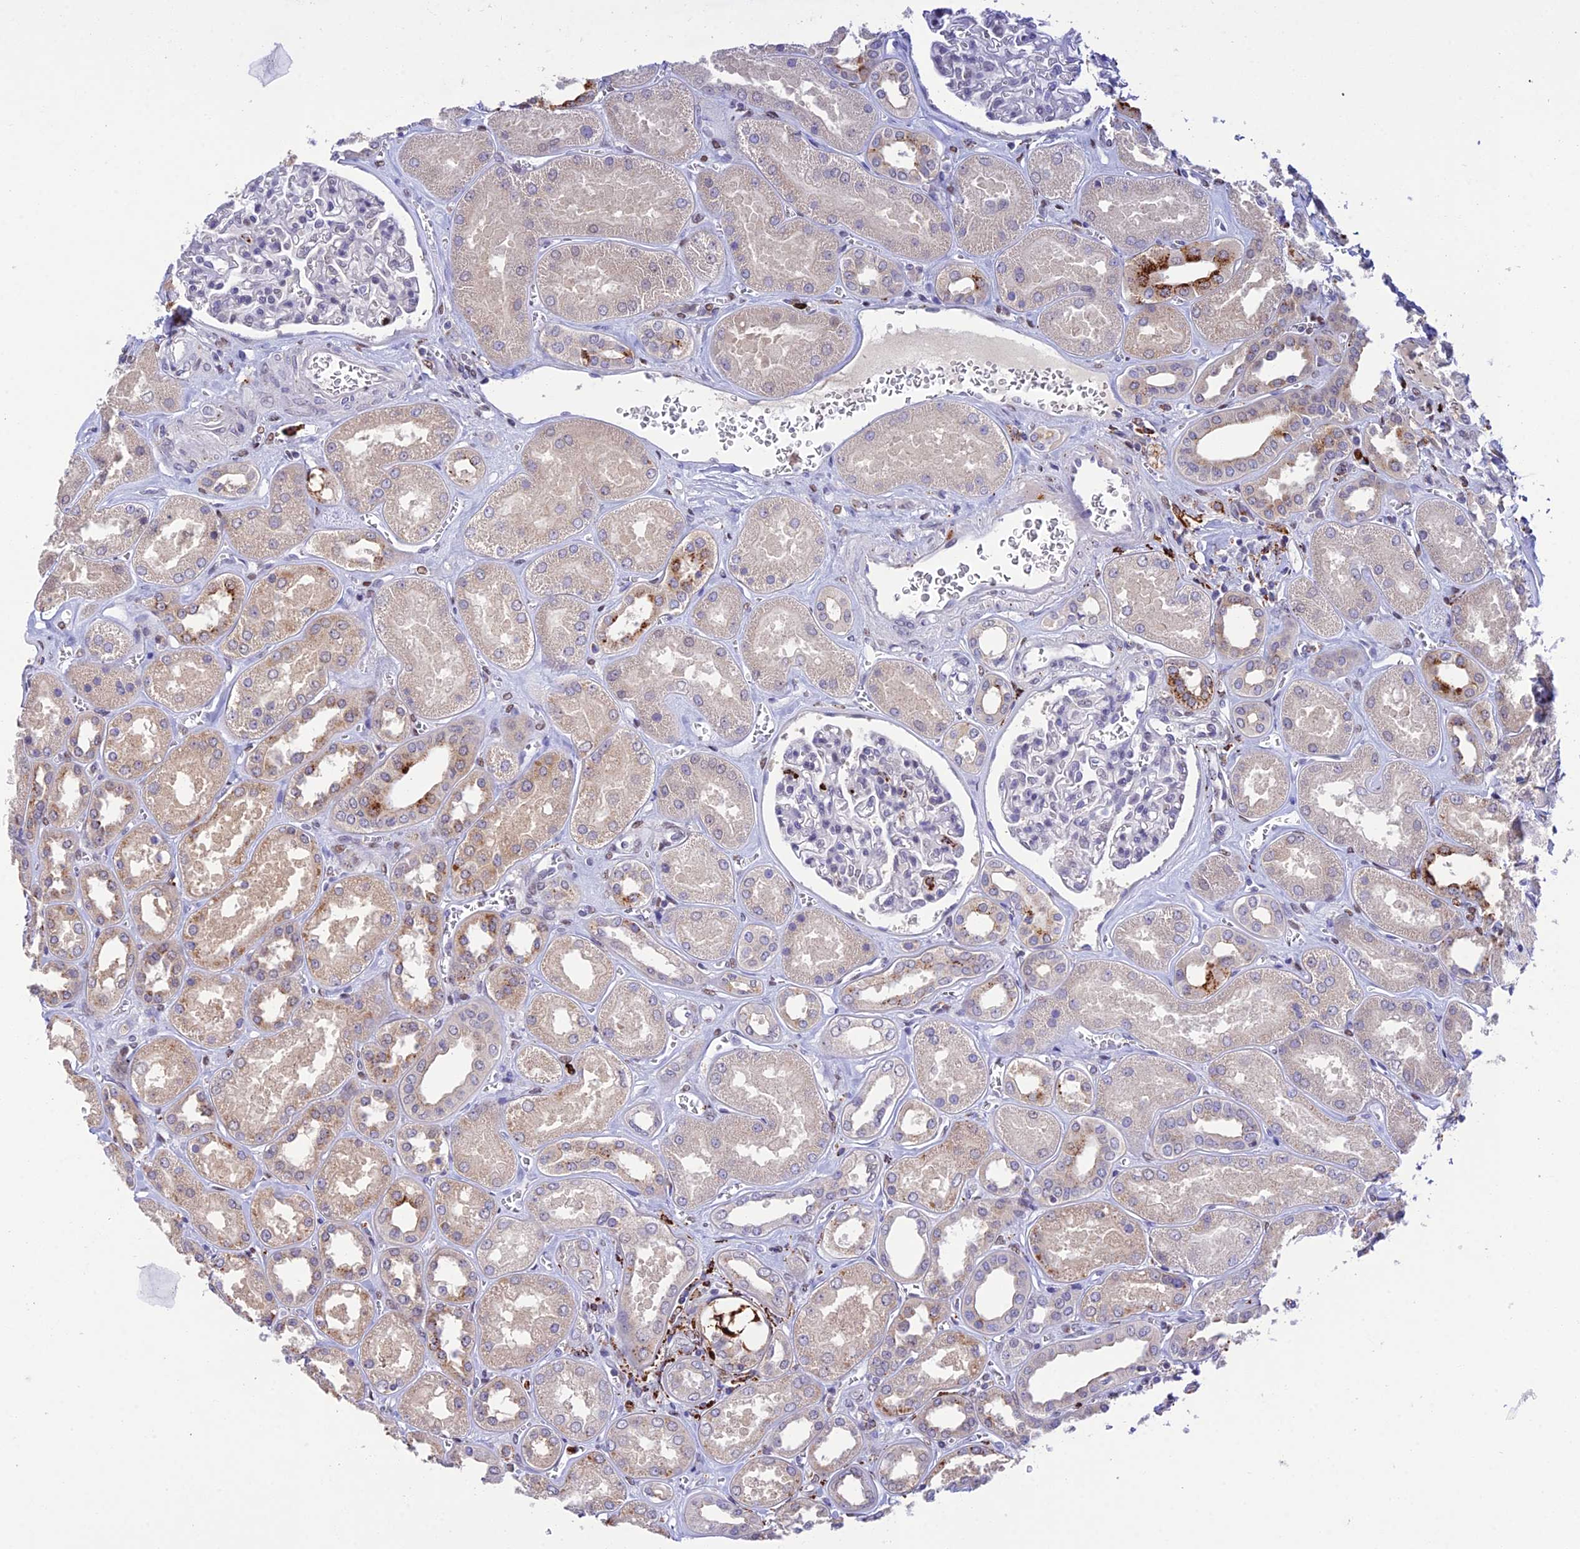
{"staining": {"intensity": "negative", "quantity": "none", "location": "none"}, "tissue": "kidney", "cell_type": "Cells in glomeruli", "image_type": "normal", "snomed": [{"axis": "morphology", "description": "Normal tissue, NOS"}, {"axis": "morphology", "description": "Adenocarcinoma, NOS"}, {"axis": "topography", "description": "Kidney"}], "caption": "Immunohistochemistry (IHC) image of unremarkable kidney: kidney stained with DAB (3,3'-diaminobenzidine) reveals no significant protein expression in cells in glomeruli. The staining is performed using DAB brown chromogen with nuclei counter-stained in using hematoxylin.", "gene": "HIC1", "patient": {"sex": "female", "age": 68}}